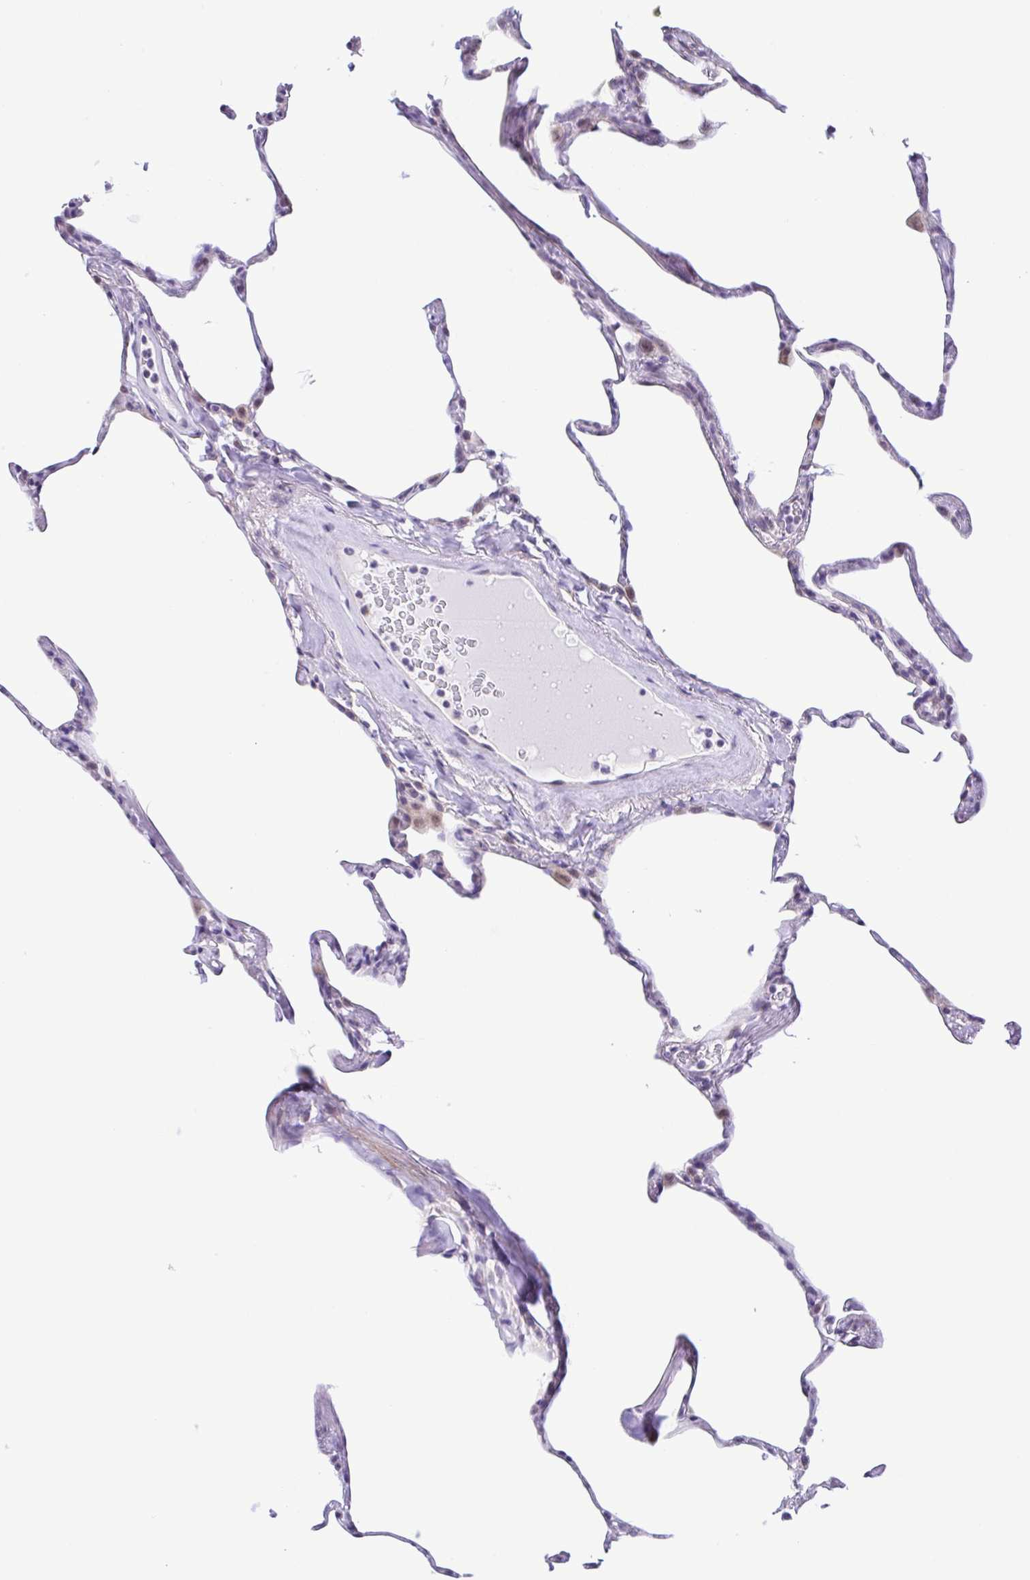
{"staining": {"intensity": "weak", "quantity": "<25%", "location": "nuclear"}, "tissue": "lung", "cell_type": "Alveolar cells", "image_type": "normal", "snomed": [{"axis": "morphology", "description": "Normal tissue, NOS"}, {"axis": "topography", "description": "Lung"}], "caption": "Alveolar cells are negative for protein expression in unremarkable human lung. (DAB IHC, high magnification).", "gene": "ENSG00000286022", "patient": {"sex": "male", "age": 65}}